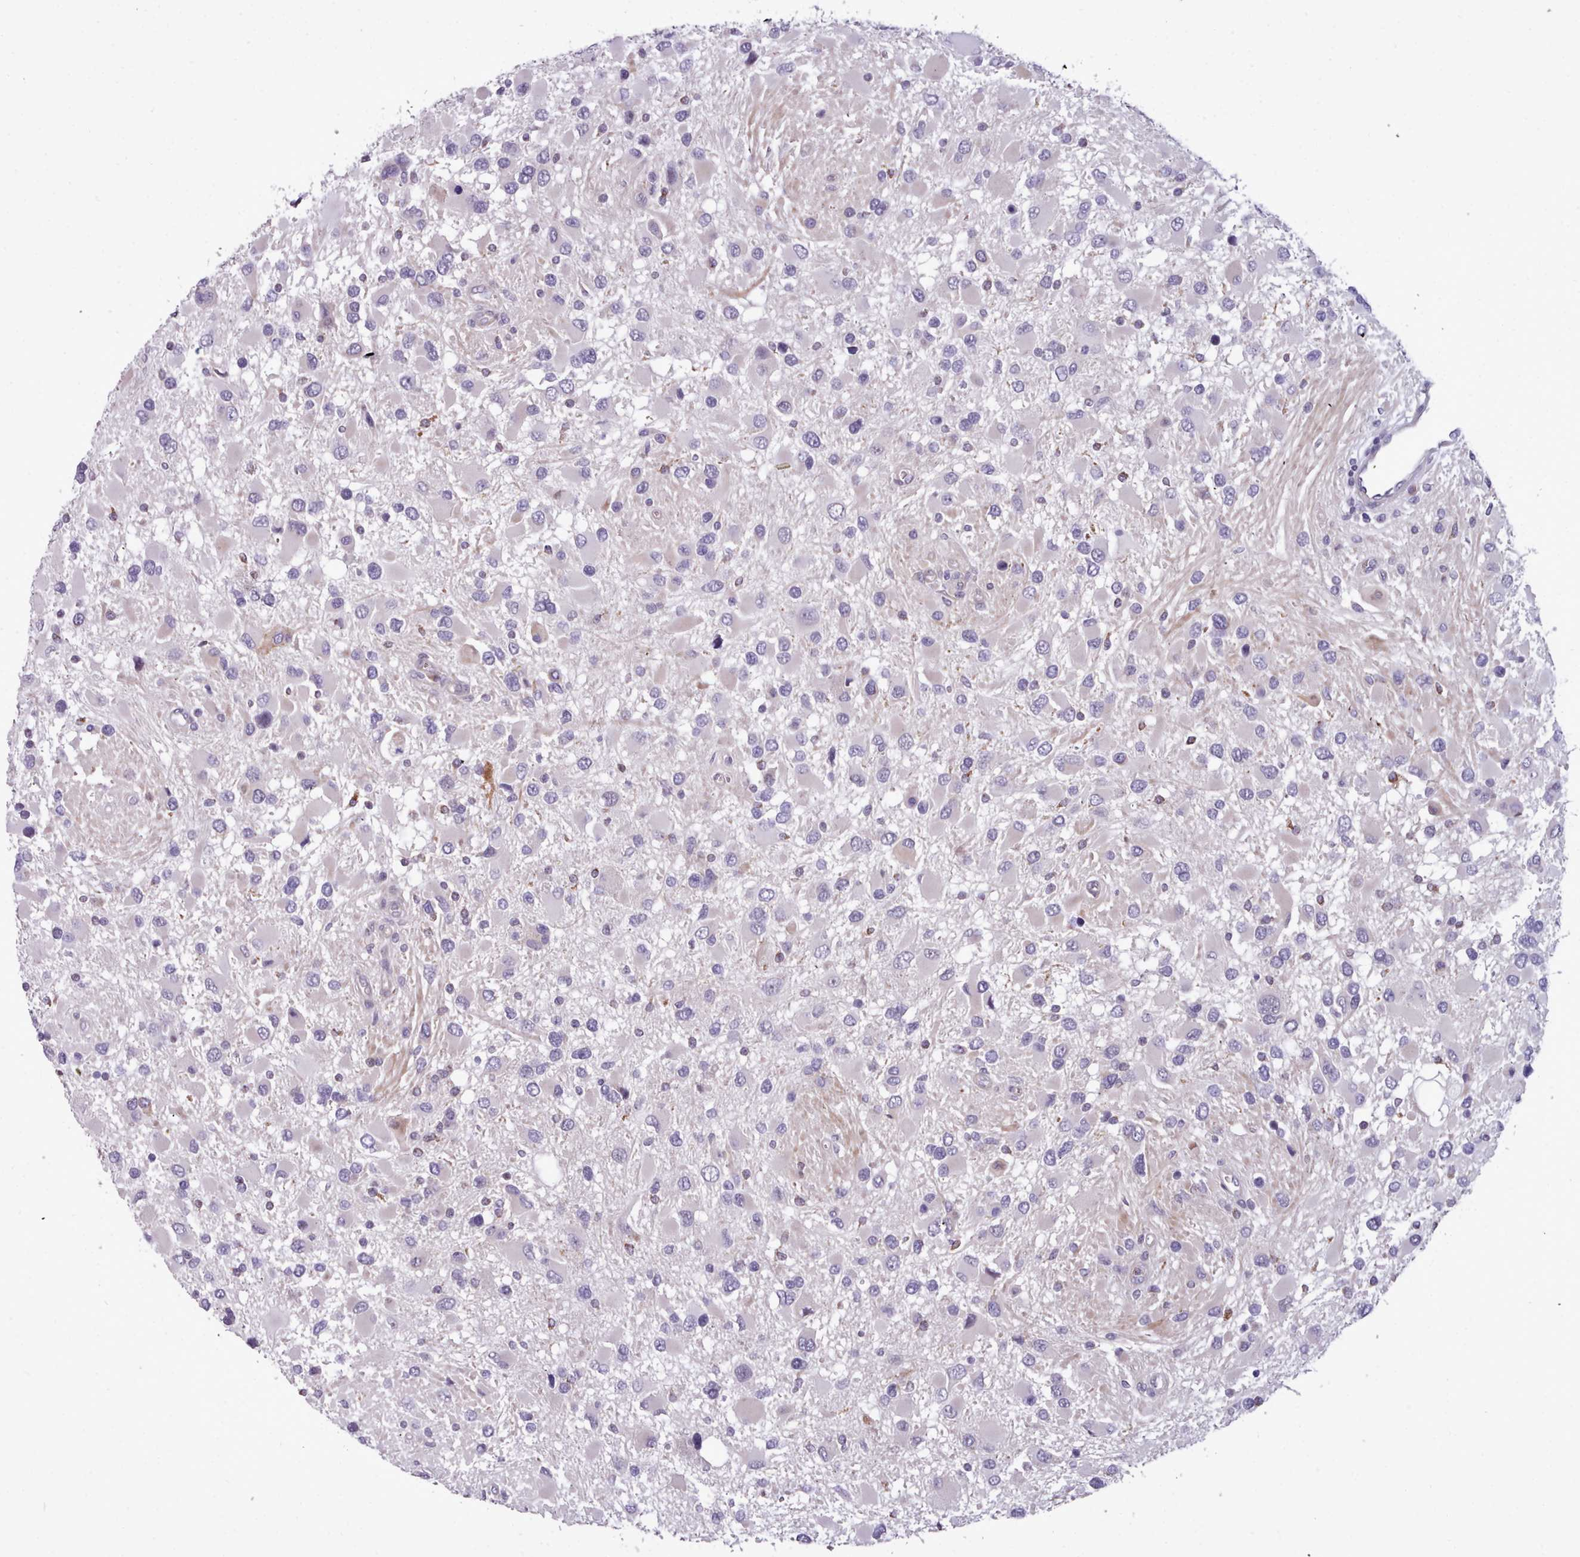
{"staining": {"intensity": "negative", "quantity": "none", "location": "none"}, "tissue": "glioma", "cell_type": "Tumor cells", "image_type": "cancer", "snomed": [{"axis": "morphology", "description": "Glioma, malignant, High grade"}, {"axis": "topography", "description": "Brain"}], "caption": "DAB (3,3'-diaminobenzidine) immunohistochemical staining of glioma demonstrates no significant positivity in tumor cells. The staining was performed using DAB (3,3'-diaminobenzidine) to visualize the protein expression in brown, while the nuclei were stained in blue with hematoxylin (Magnification: 20x).", "gene": "KCTD16", "patient": {"sex": "male", "age": 53}}